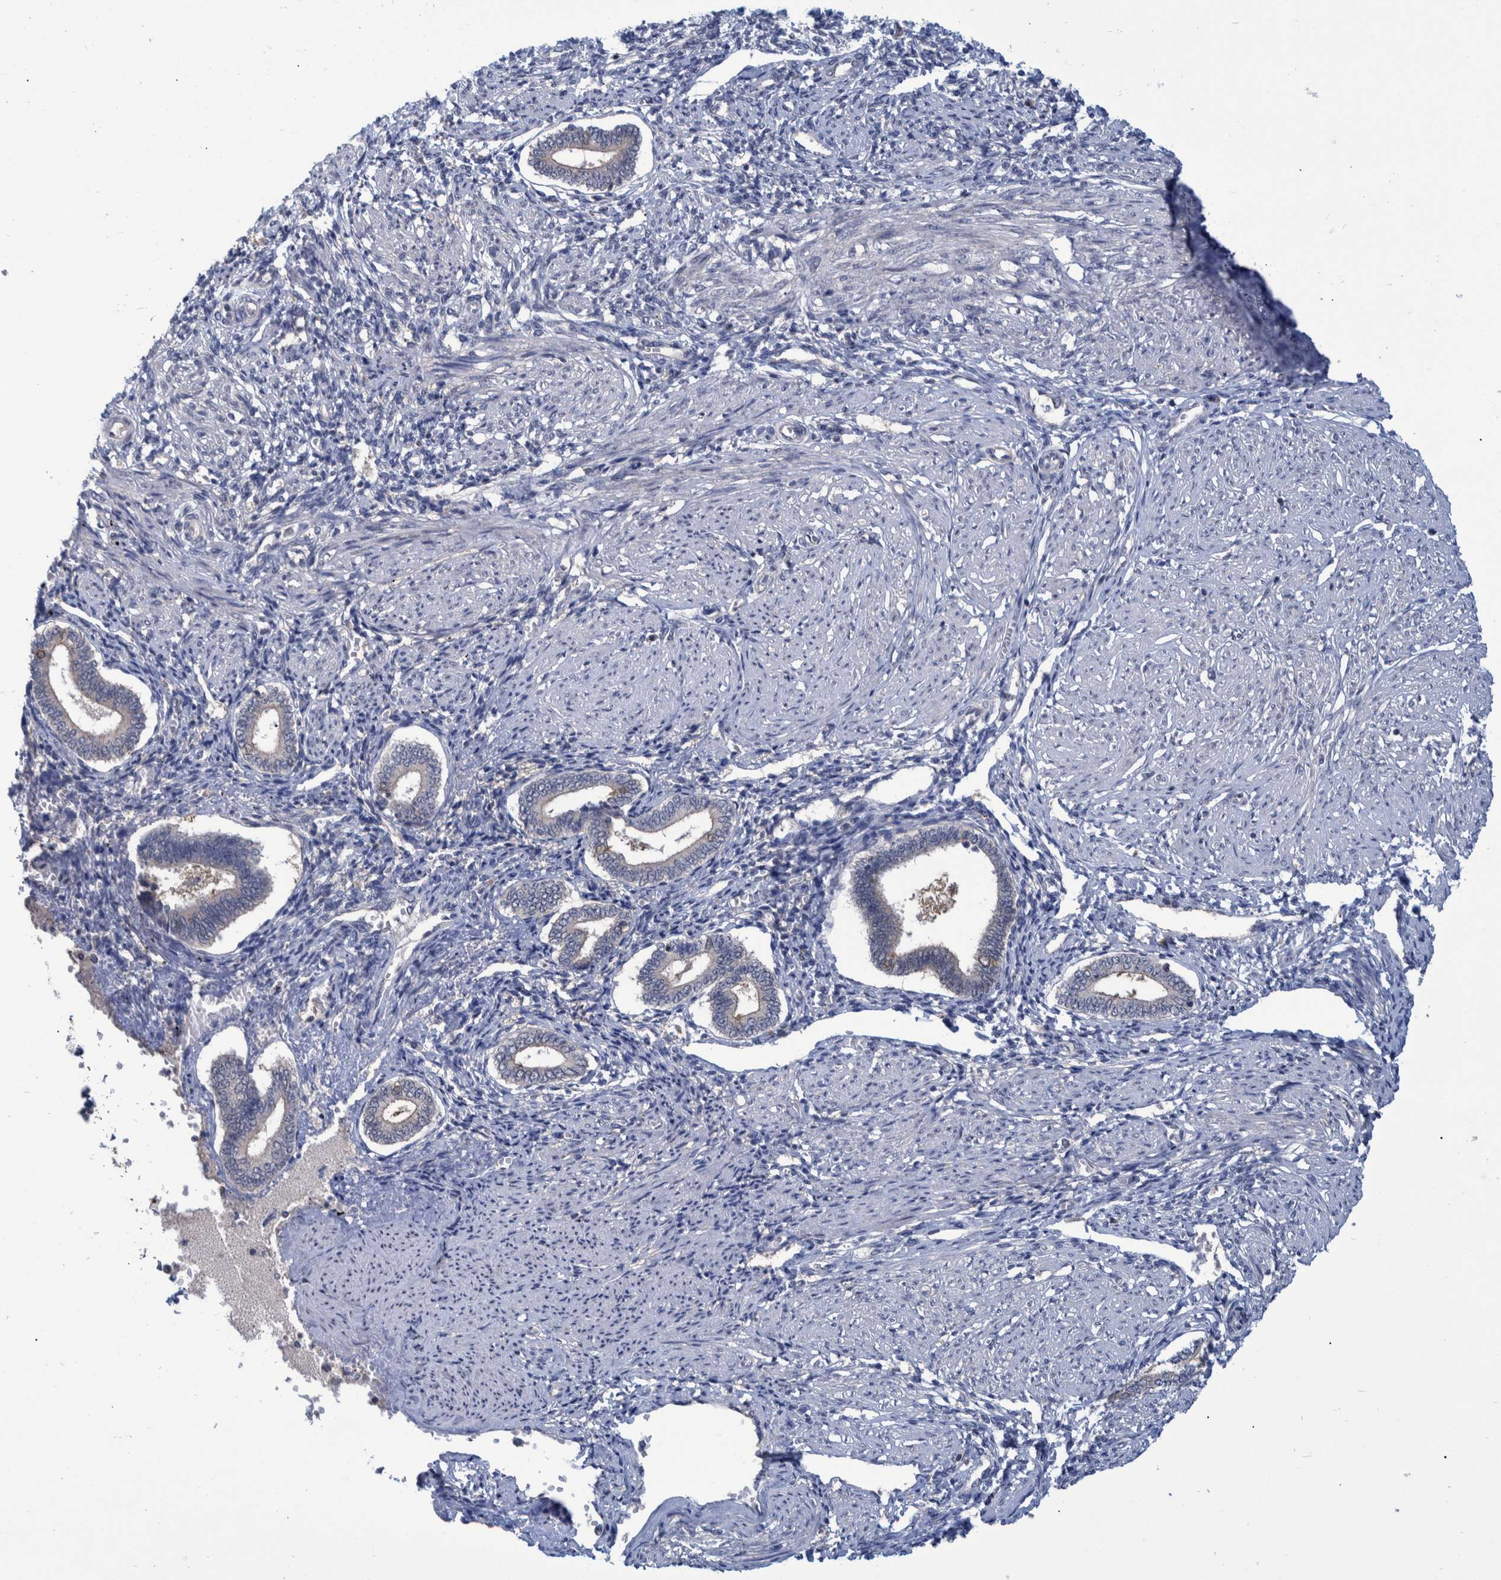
{"staining": {"intensity": "negative", "quantity": "none", "location": "none"}, "tissue": "endometrium", "cell_type": "Cells in endometrial stroma", "image_type": "normal", "snomed": [{"axis": "morphology", "description": "Normal tissue, NOS"}, {"axis": "topography", "description": "Endometrium"}], "caption": "The micrograph displays no significant staining in cells in endometrial stroma of endometrium.", "gene": "PCYT2", "patient": {"sex": "female", "age": 42}}